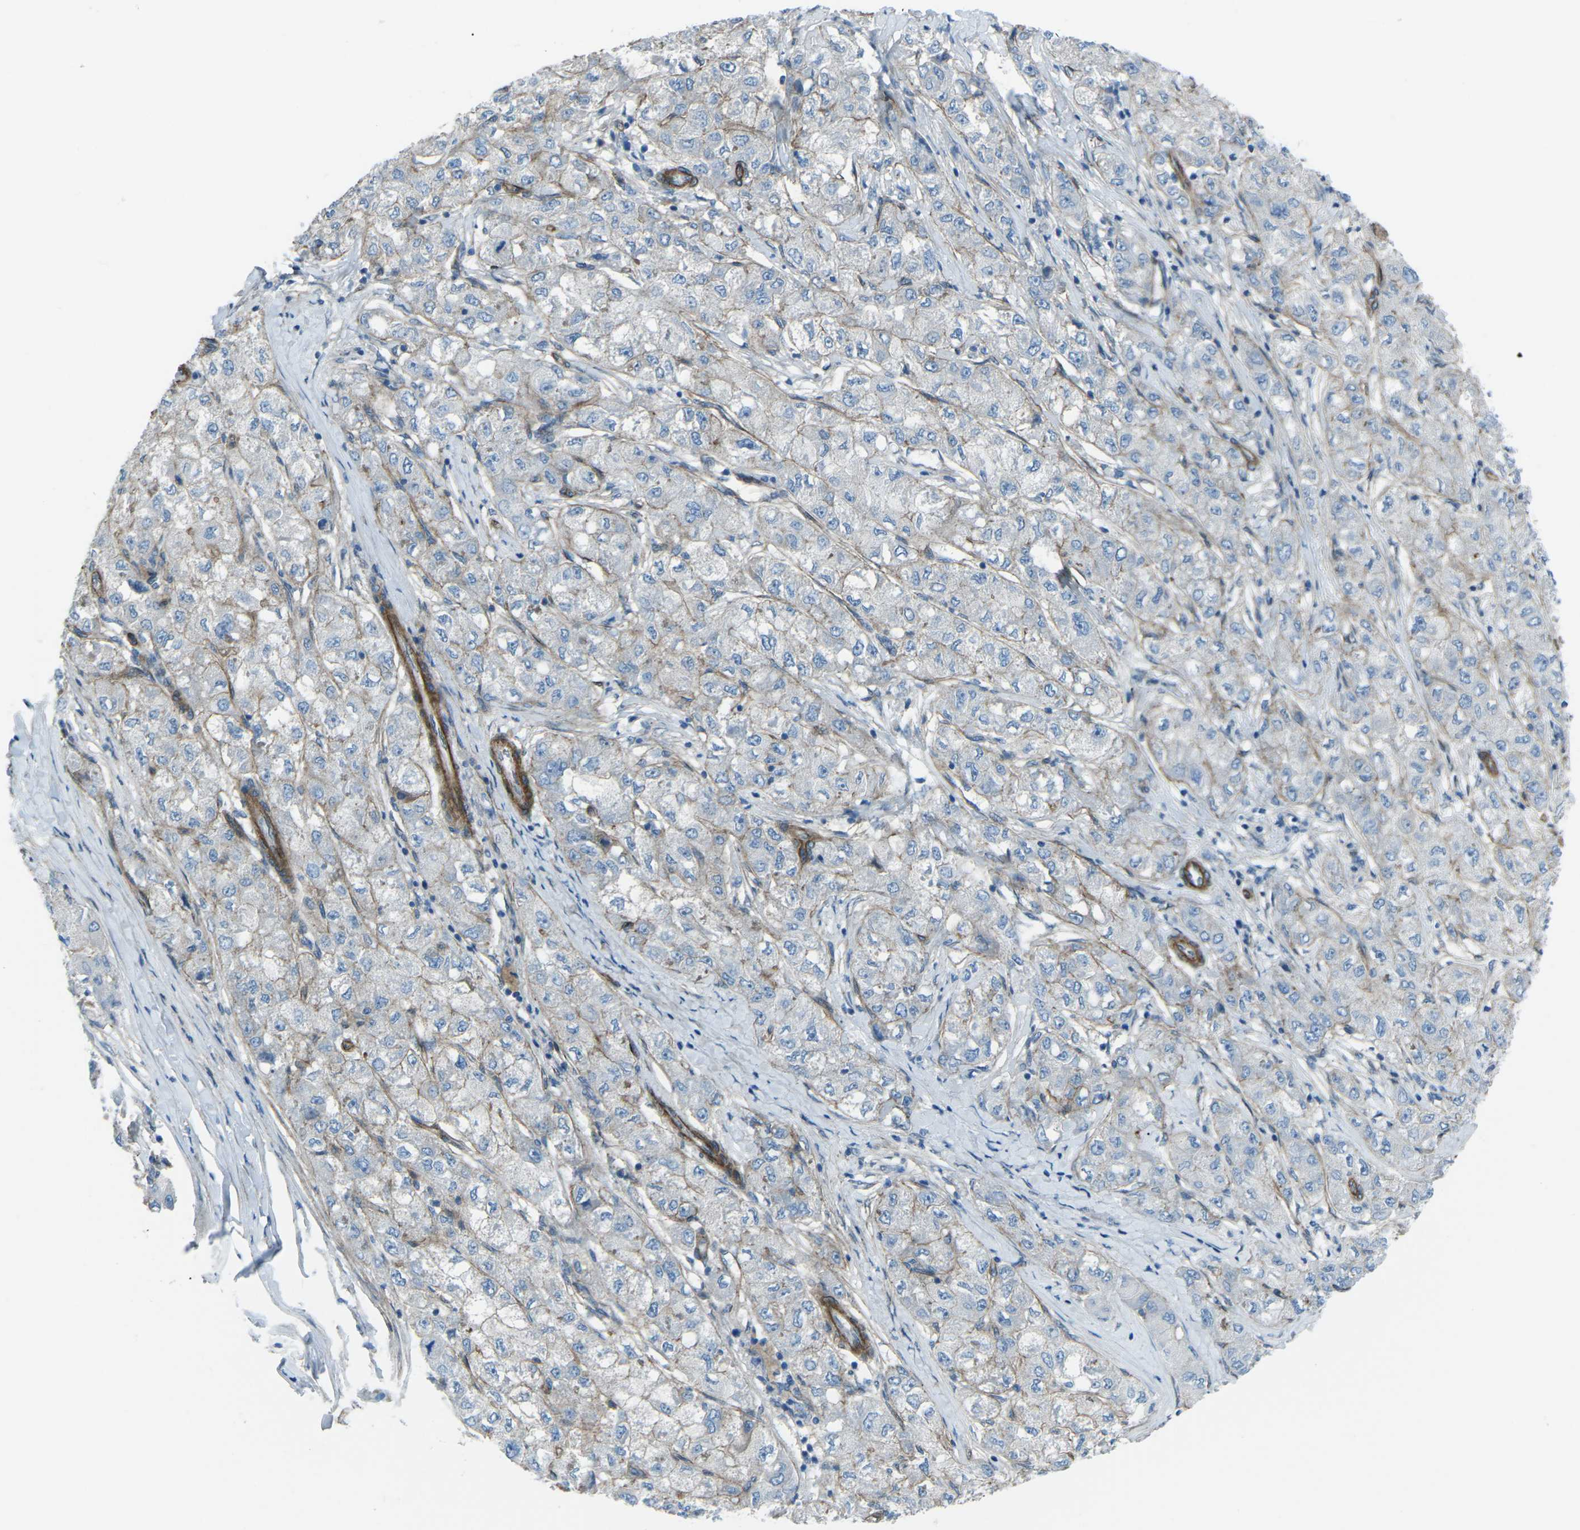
{"staining": {"intensity": "negative", "quantity": "none", "location": "none"}, "tissue": "liver cancer", "cell_type": "Tumor cells", "image_type": "cancer", "snomed": [{"axis": "morphology", "description": "Carcinoma, Hepatocellular, NOS"}, {"axis": "topography", "description": "Liver"}], "caption": "This is a histopathology image of immunohistochemistry (IHC) staining of hepatocellular carcinoma (liver), which shows no expression in tumor cells.", "gene": "UTRN", "patient": {"sex": "male", "age": 80}}